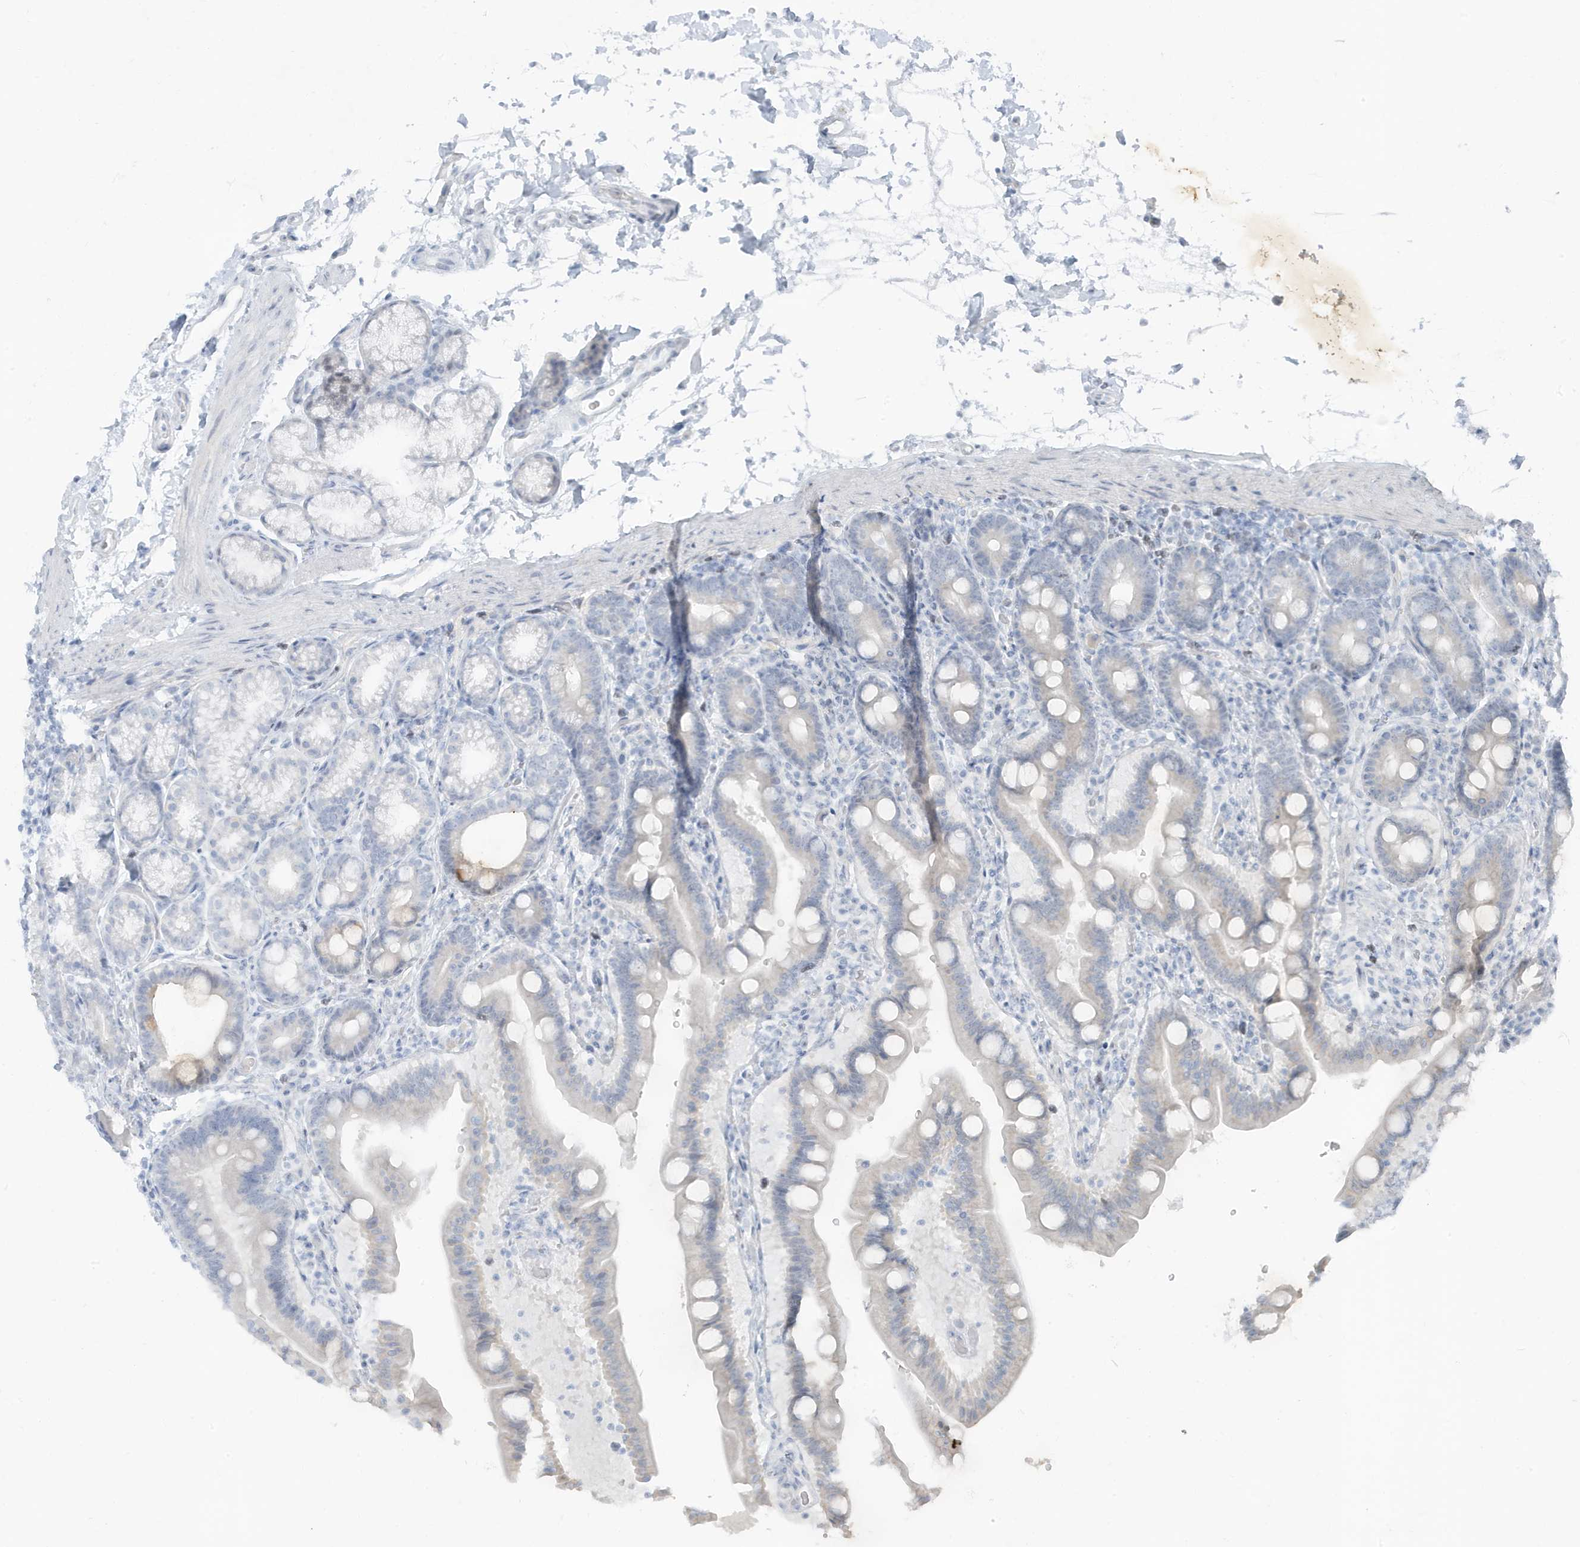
{"staining": {"intensity": "negative", "quantity": "none", "location": "none"}, "tissue": "duodenum", "cell_type": "Glandular cells", "image_type": "normal", "snomed": [{"axis": "morphology", "description": "Normal tissue, NOS"}, {"axis": "topography", "description": "Duodenum"}], "caption": "A high-resolution histopathology image shows immunohistochemistry staining of normal duodenum, which demonstrates no significant staining in glandular cells.", "gene": "ZFP64", "patient": {"sex": "male", "age": 54}}